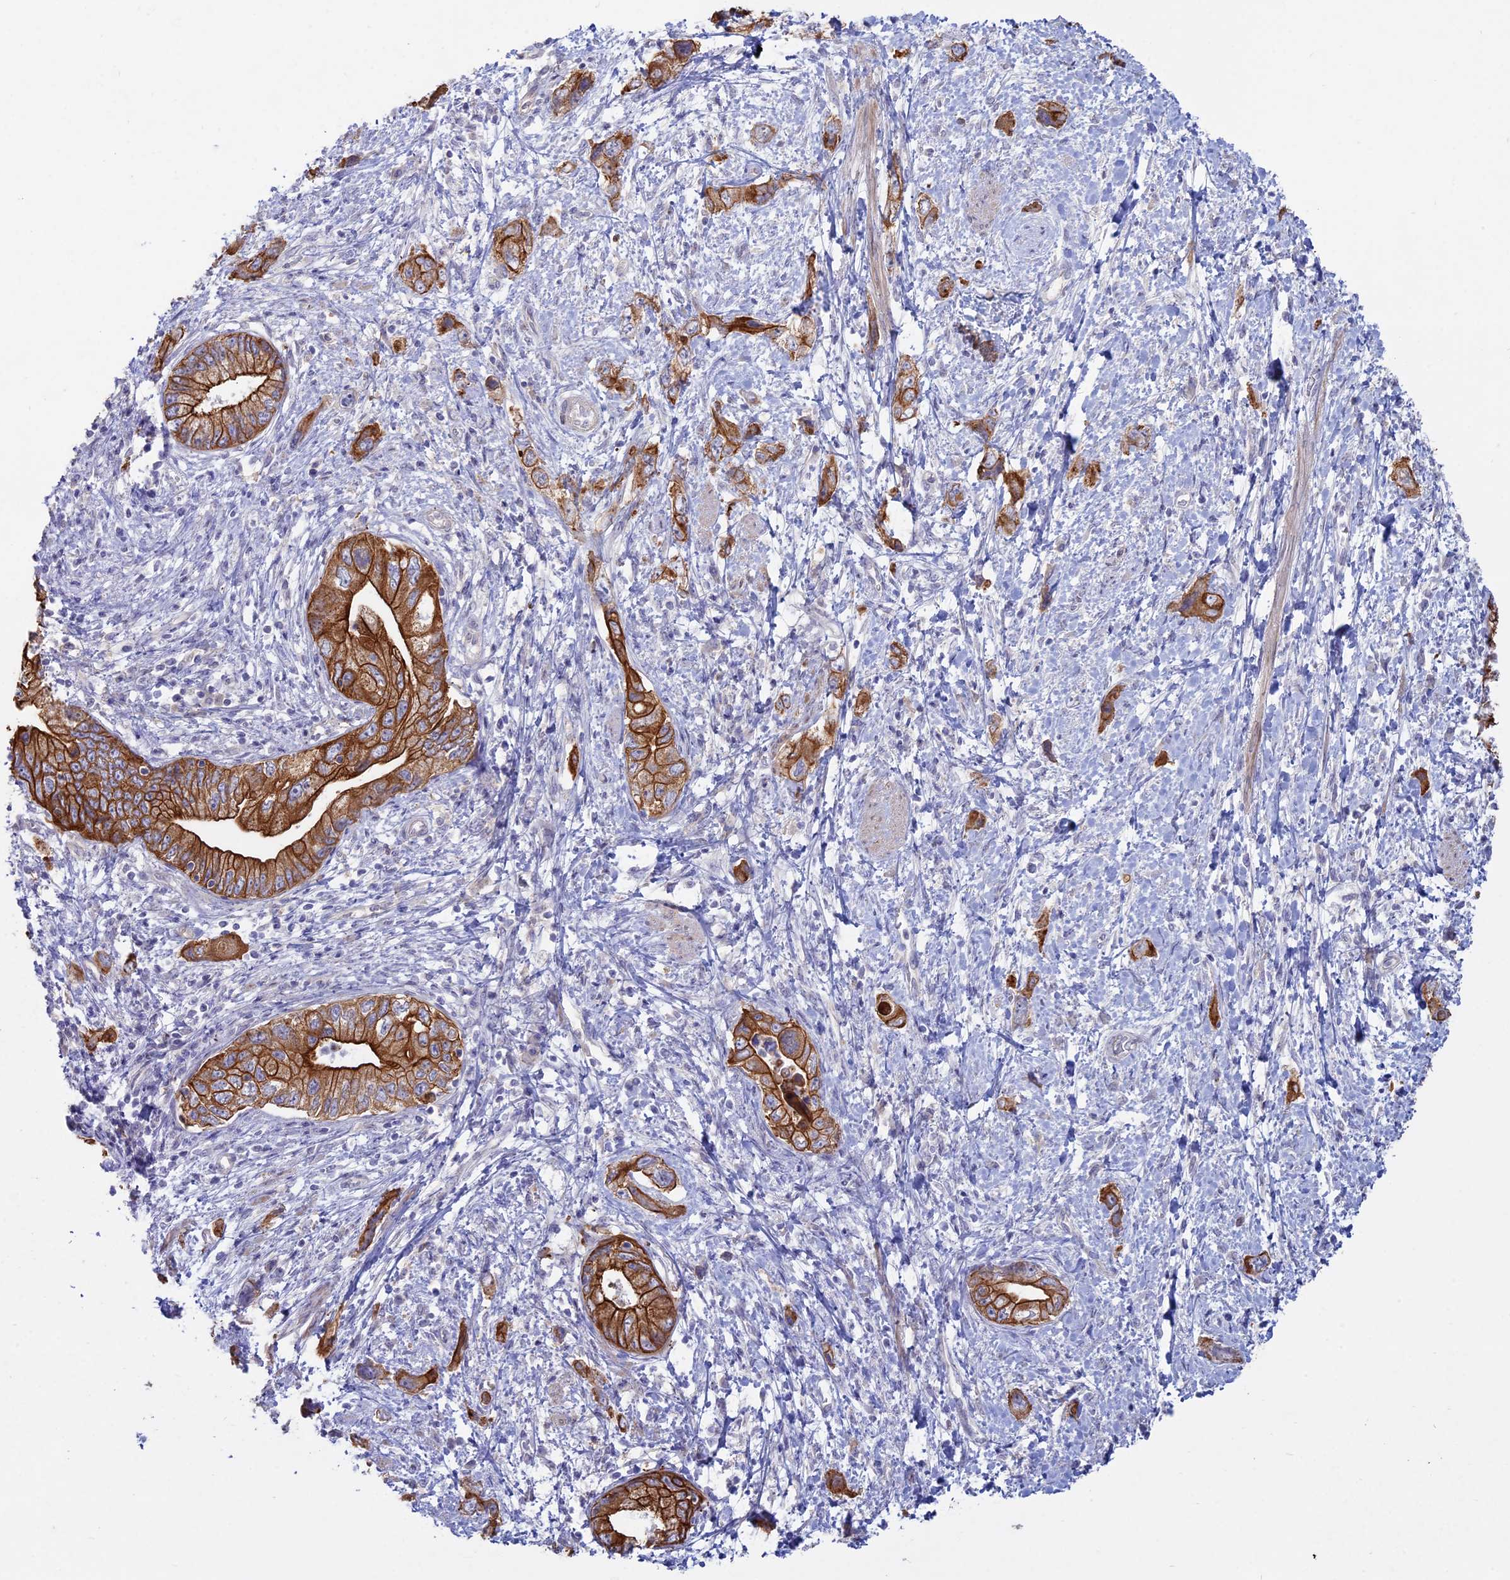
{"staining": {"intensity": "strong", "quantity": ">75%", "location": "cytoplasmic/membranous"}, "tissue": "pancreatic cancer", "cell_type": "Tumor cells", "image_type": "cancer", "snomed": [{"axis": "morphology", "description": "Adenocarcinoma, NOS"}, {"axis": "topography", "description": "Pancreas"}], "caption": "Protein expression analysis of human pancreatic cancer reveals strong cytoplasmic/membranous positivity in about >75% of tumor cells. (brown staining indicates protein expression, while blue staining denotes nuclei).", "gene": "MYO5B", "patient": {"sex": "female", "age": 73}}